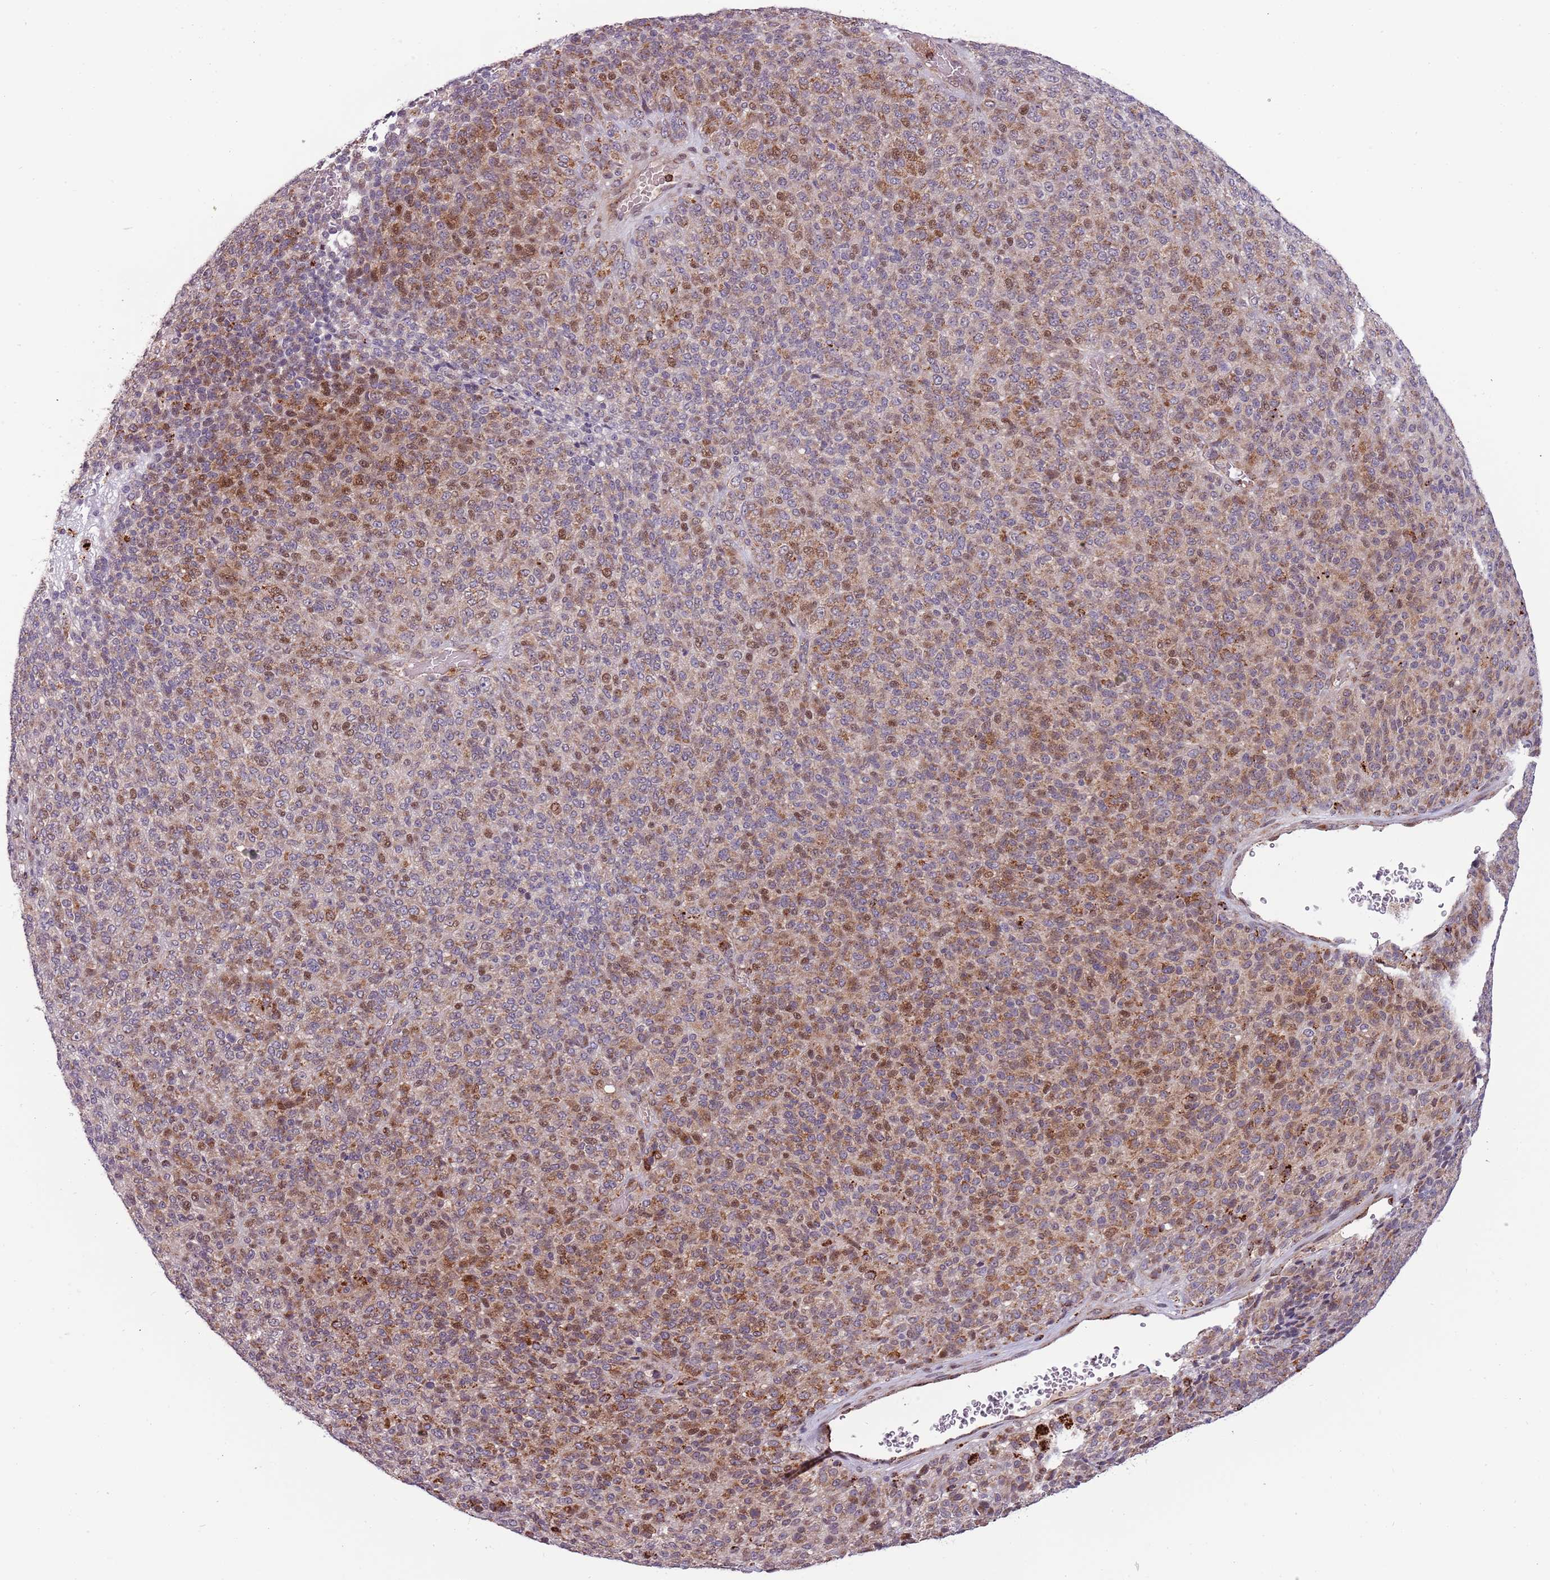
{"staining": {"intensity": "moderate", "quantity": ">75%", "location": "cytoplasmic/membranous,nuclear"}, "tissue": "melanoma", "cell_type": "Tumor cells", "image_type": "cancer", "snomed": [{"axis": "morphology", "description": "Malignant melanoma, Metastatic site"}, {"axis": "topography", "description": "Brain"}], "caption": "Immunohistochemistry of human malignant melanoma (metastatic site) displays medium levels of moderate cytoplasmic/membranous and nuclear expression in approximately >75% of tumor cells.", "gene": "ULK3", "patient": {"sex": "female", "age": 56}}